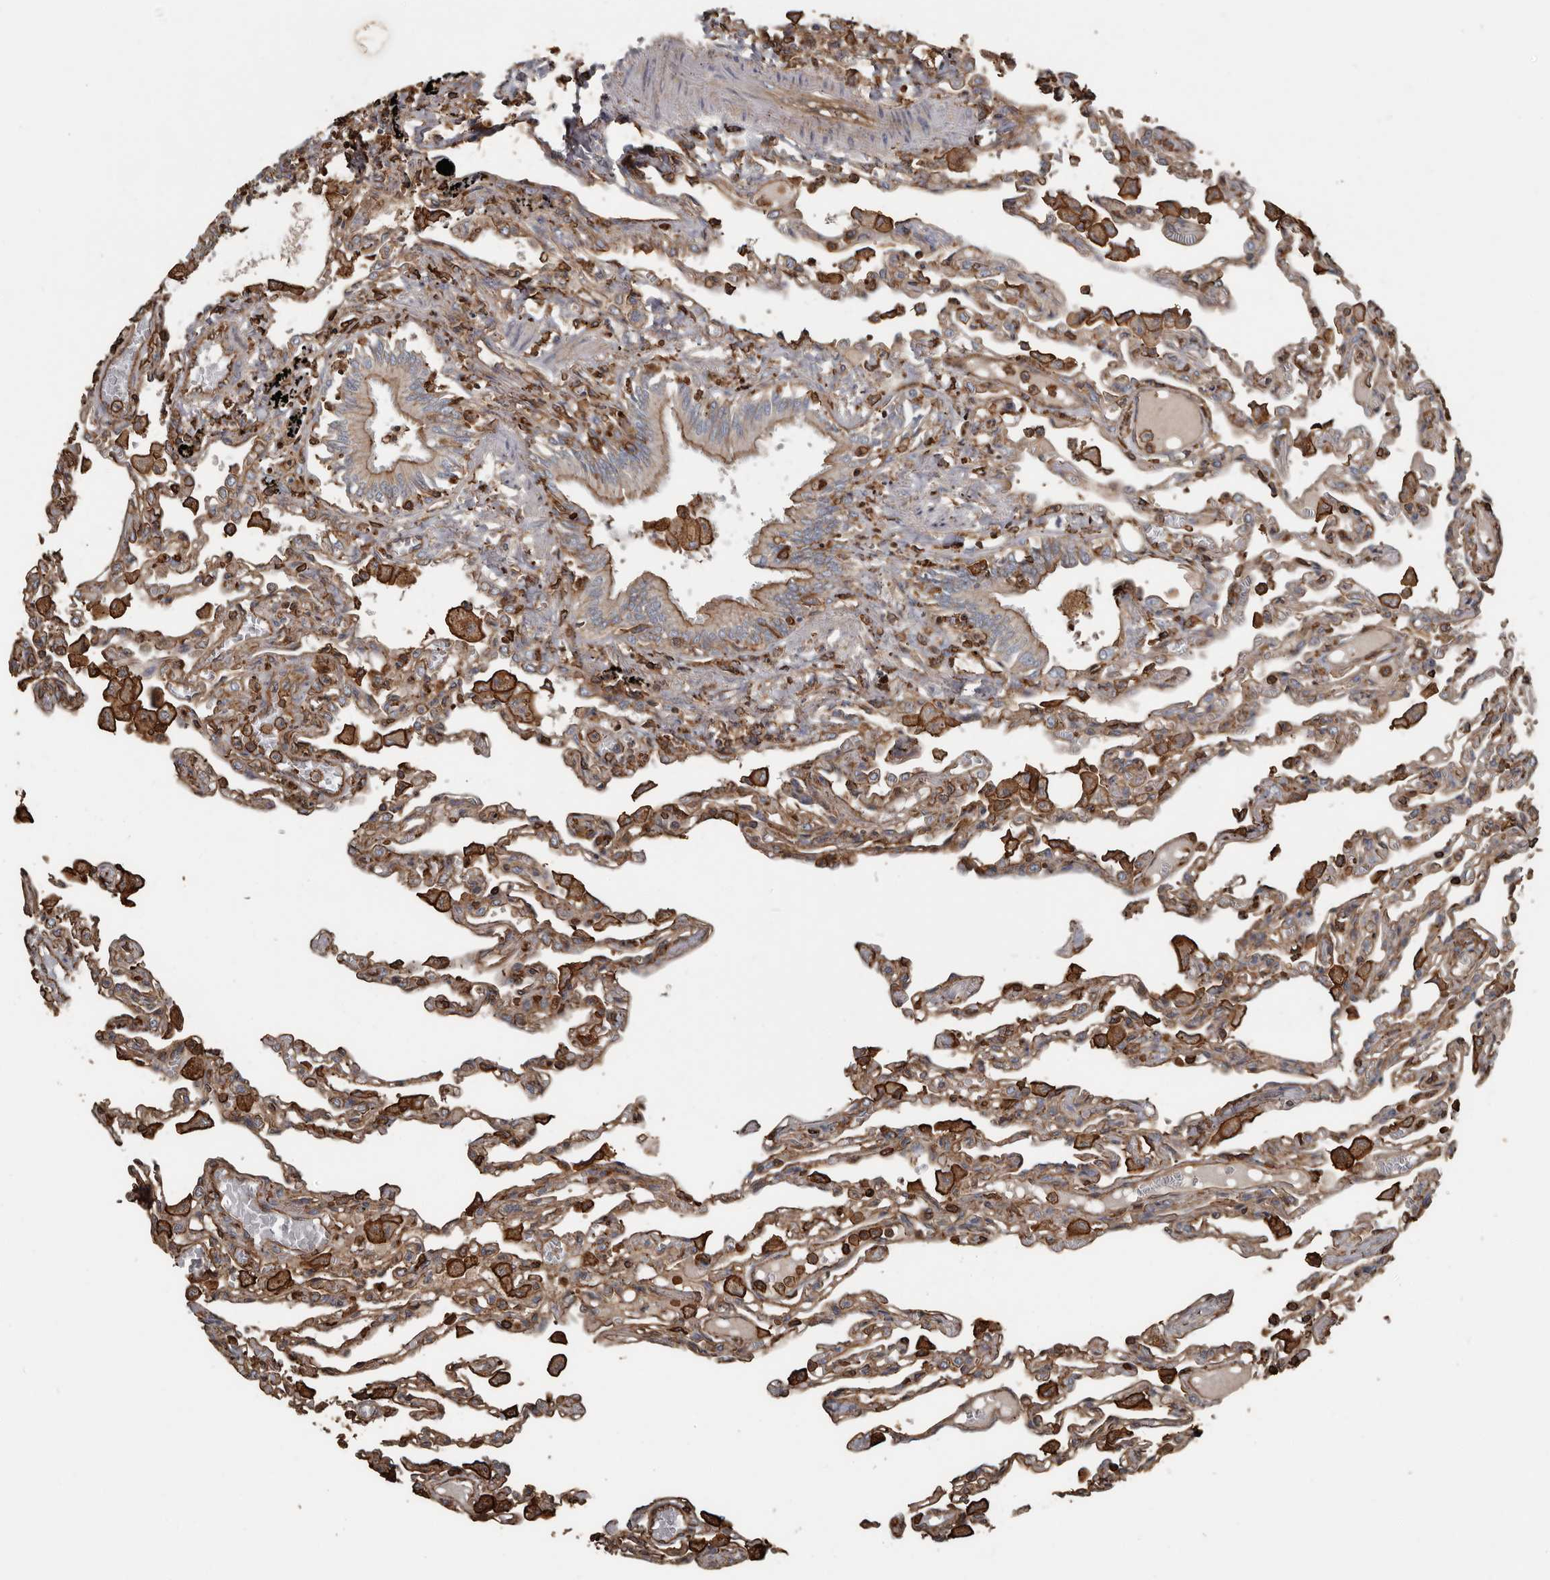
{"staining": {"intensity": "strong", "quantity": "25%-75%", "location": "cytoplasmic/membranous"}, "tissue": "lung", "cell_type": "Alveolar cells", "image_type": "normal", "snomed": [{"axis": "morphology", "description": "Normal tissue, NOS"}, {"axis": "topography", "description": "Bronchus"}, {"axis": "topography", "description": "Lung"}], "caption": "Immunohistochemistry image of normal human lung stained for a protein (brown), which shows high levels of strong cytoplasmic/membranous positivity in about 25%-75% of alveolar cells.", "gene": "DENND6B", "patient": {"sex": "female", "age": 49}}